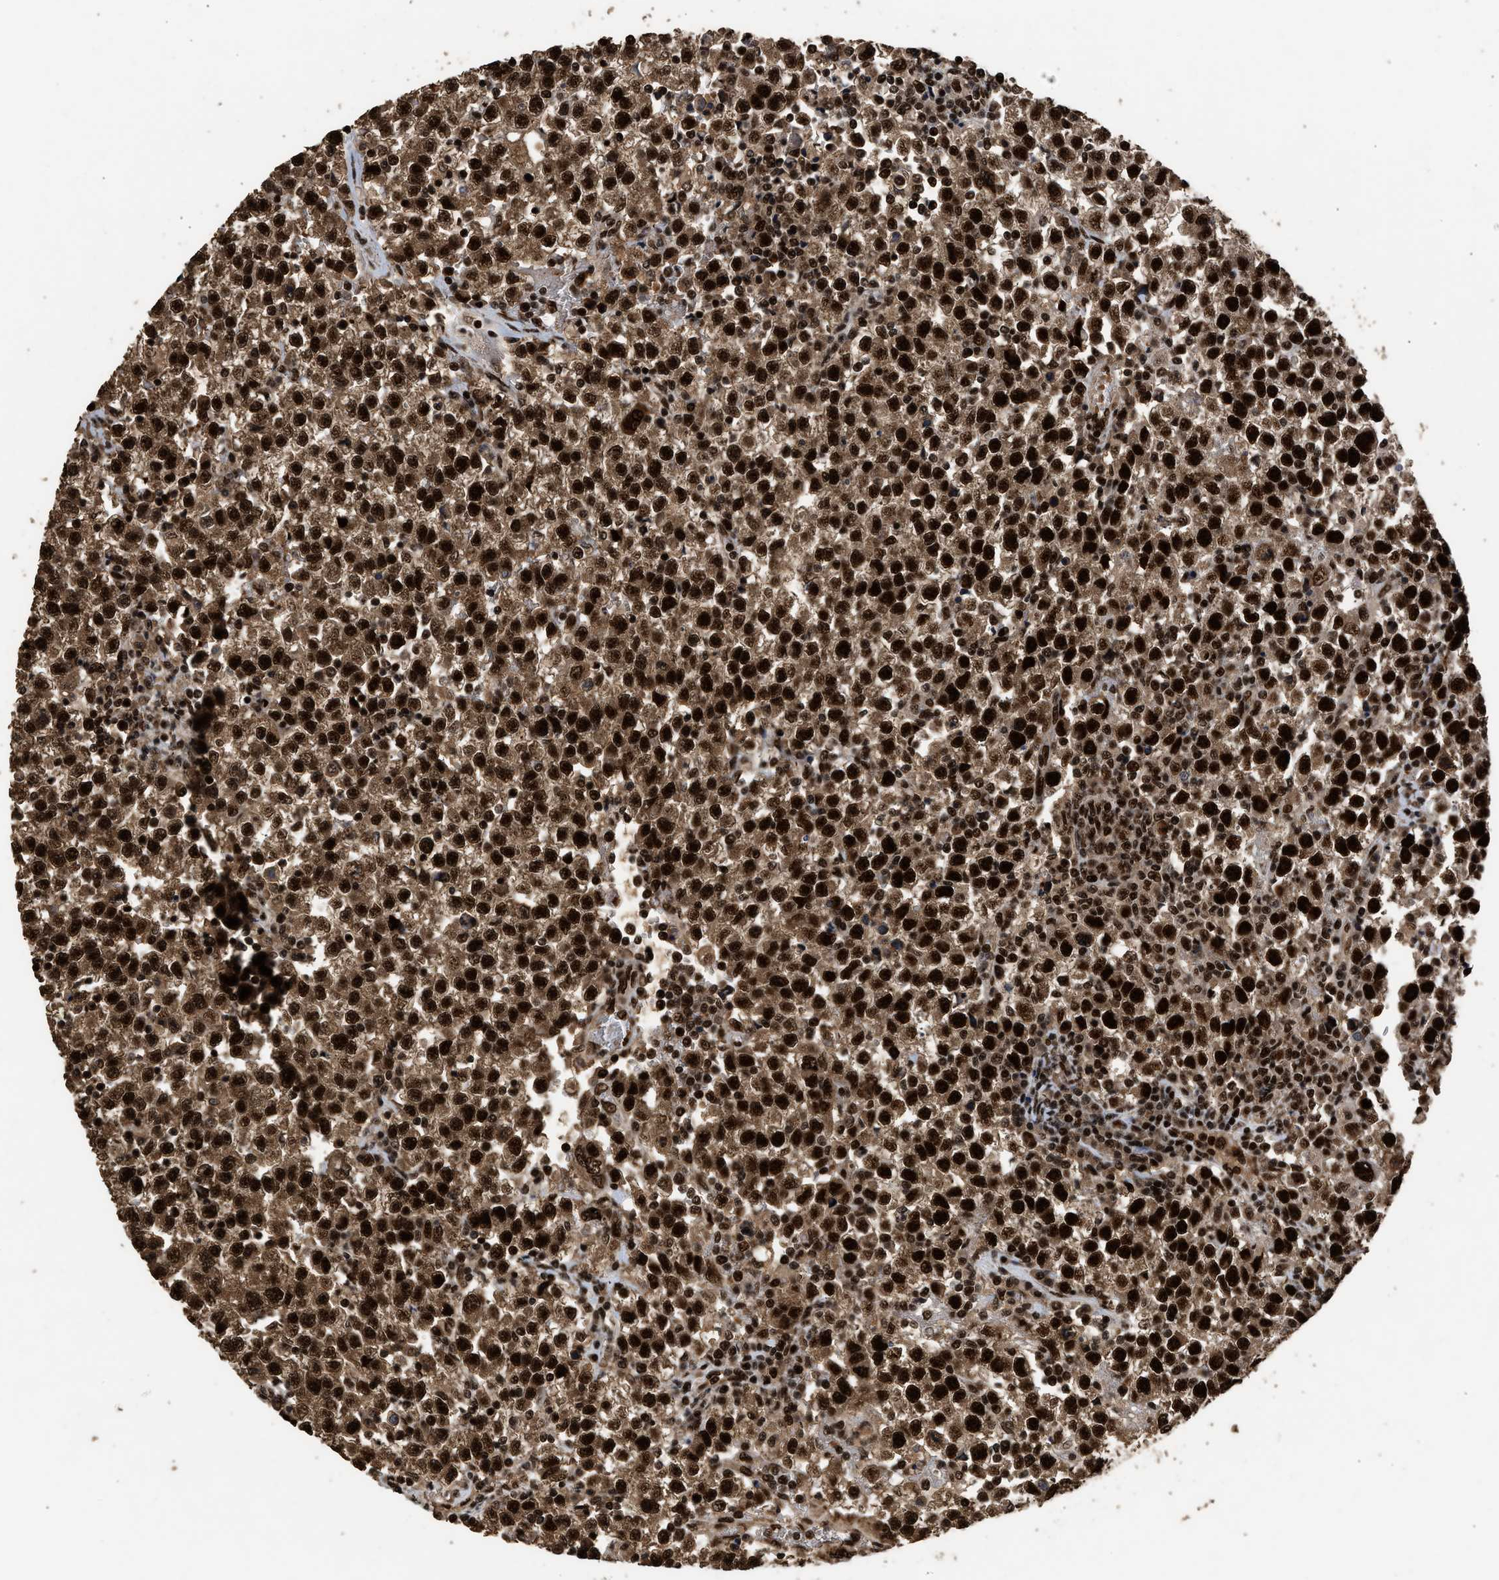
{"staining": {"intensity": "strong", "quantity": ">75%", "location": "cytoplasmic/membranous,nuclear"}, "tissue": "testis cancer", "cell_type": "Tumor cells", "image_type": "cancer", "snomed": [{"axis": "morphology", "description": "Seminoma, NOS"}, {"axis": "topography", "description": "Testis"}], "caption": "Seminoma (testis) stained with a protein marker demonstrates strong staining in tumor cells.", "gene": "PPP4R3B", "patient": {"sex": "male", "age": 22}}